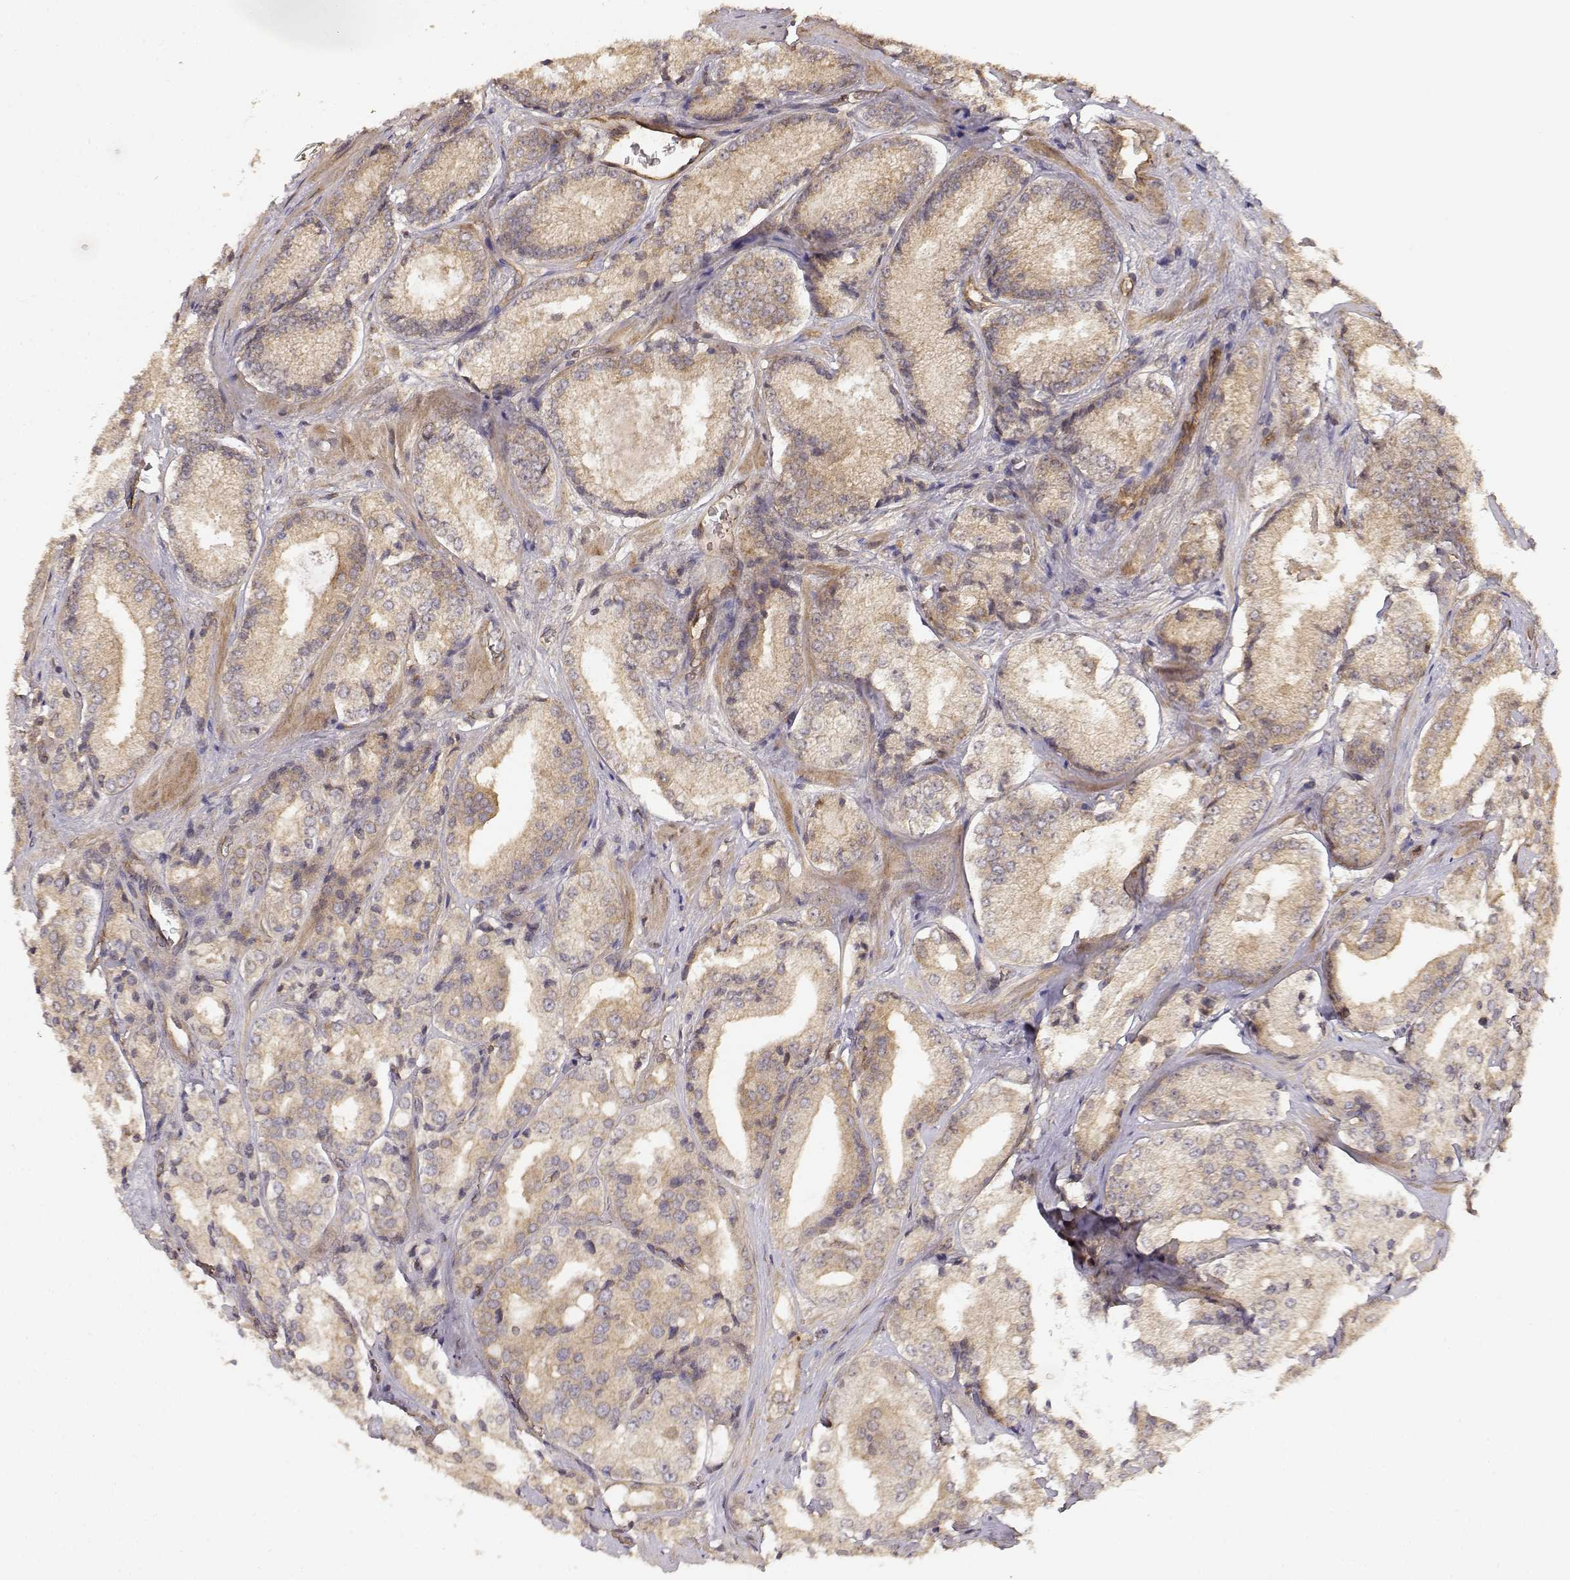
{"staining": {"intensity": "weak", "quantity": ">75%", "location": "cytoplasmic/membranous"}, "tissue": "prostate cancer", "cell_type": "Tumor cells", "image_type": "cancer", "snomed": [{"axis": "morphology", "description": "Adenocarcinoma, Low grade"}, {"axis": "topography", "description": "Prostate"}], "caption": "Immunohistochemistry photomicrograph of human prostate cancer stained for a protein (brown), which displays low levels of weak cytoplasmic/membranous staining in approximately >75% of tumor cells.", "gene": "CDK5RAP2", "patient": {"sex": "male", "age": 56}}